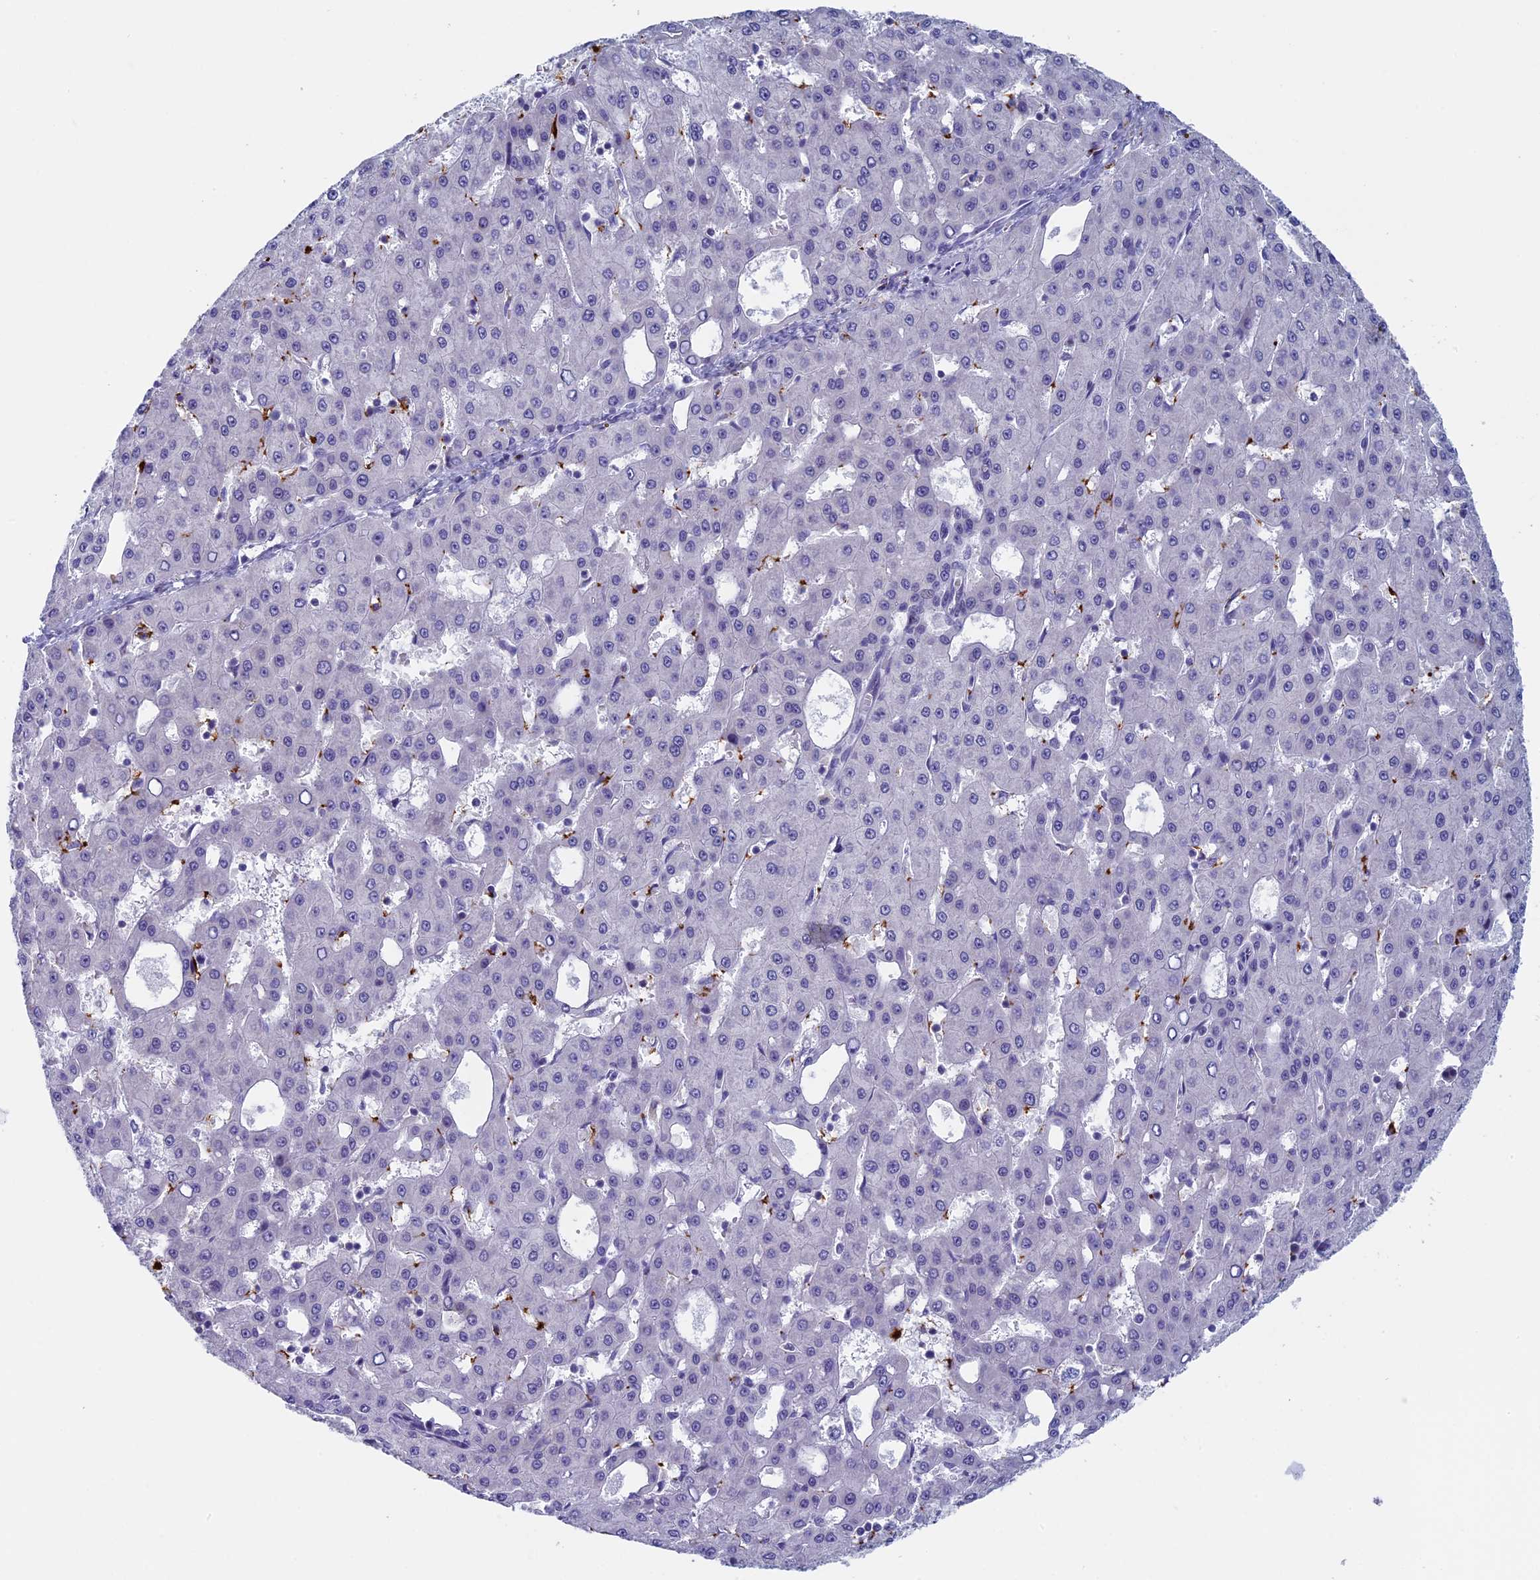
{"staining": {"intensity": "negative", "quantity": "none", "location": "none"}, "tissue": "liver cancer", "cell_type": "Tumor cells", "image_type": "cancer", "snomed": [{"axis": "morphology", "description": "Carcinoma, Hepatocellular, NOS"}, {"axis": "topography", "description": "Liver"}], "caption": "Photomicrograph shows no significant protein staining in tumor cells of liver cancer (hepatocellular carcinoma). (DAB immunohistochemistry, high magnification).", "gene": "AIFM2", "patient": {"sex": "male", "age": 47}}